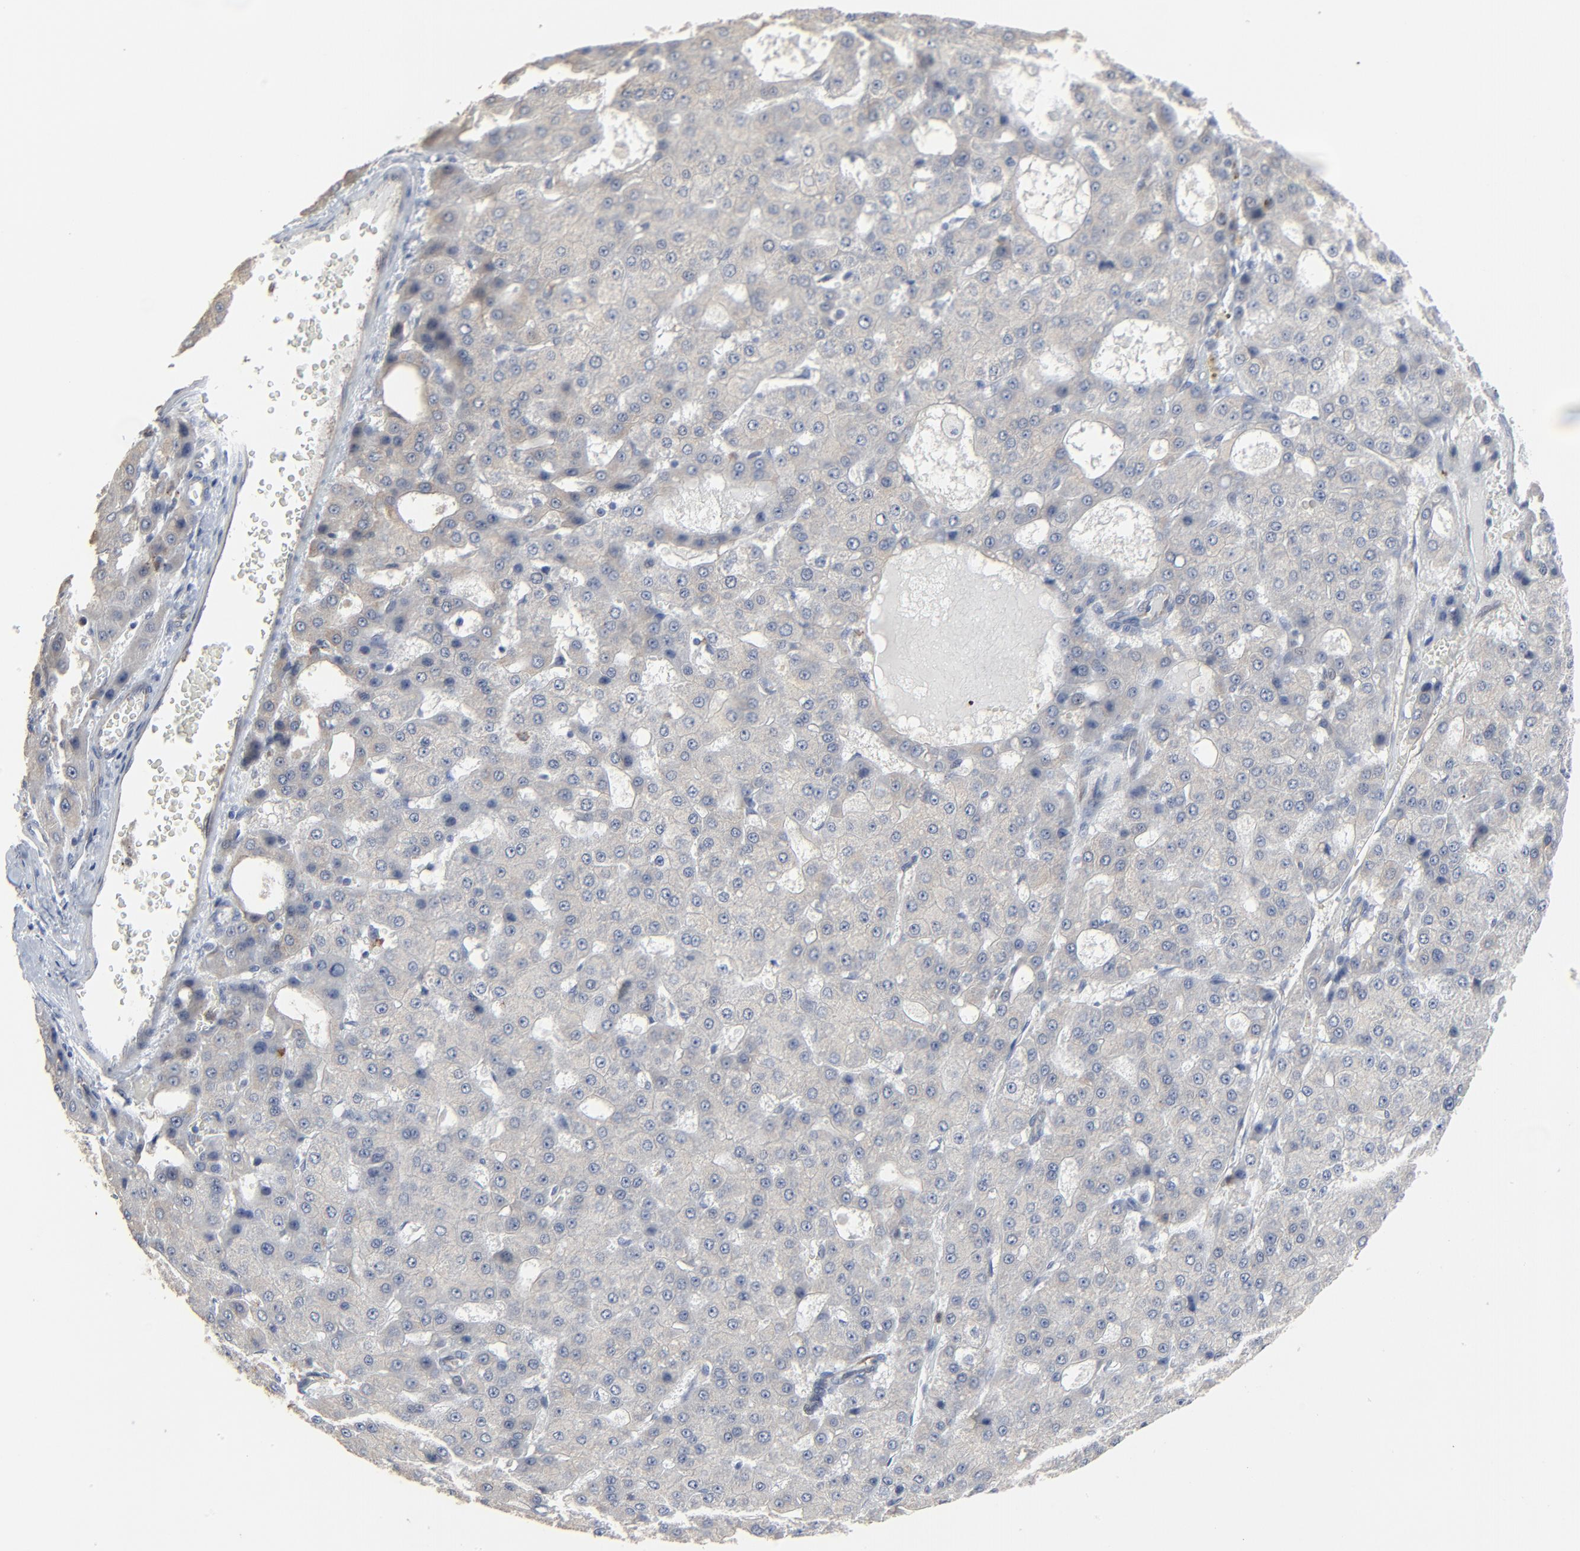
{"staining": {"intensity": "weak", "quantity": ">75%", "location": "cytoplasmic/membranous"}, "tissue": "liver cancer", "cell_type": "Tumor cells", "image_type": "cancer", "snomed": [{"axis": "morphology", "description": "Carcinoma, Hepatocellular, NOS"}, {"axis": "topography", "description": "Liver"}], "caption": "Protein positivity by immunohistochemistry demonstrates weak cytoplasmic/membranous staining in approximately >75% of tumor cells in hepatocellular carcinoma (liver).", "gene": "BIRC3", "patient": {"sex": "male", "age": 47}}